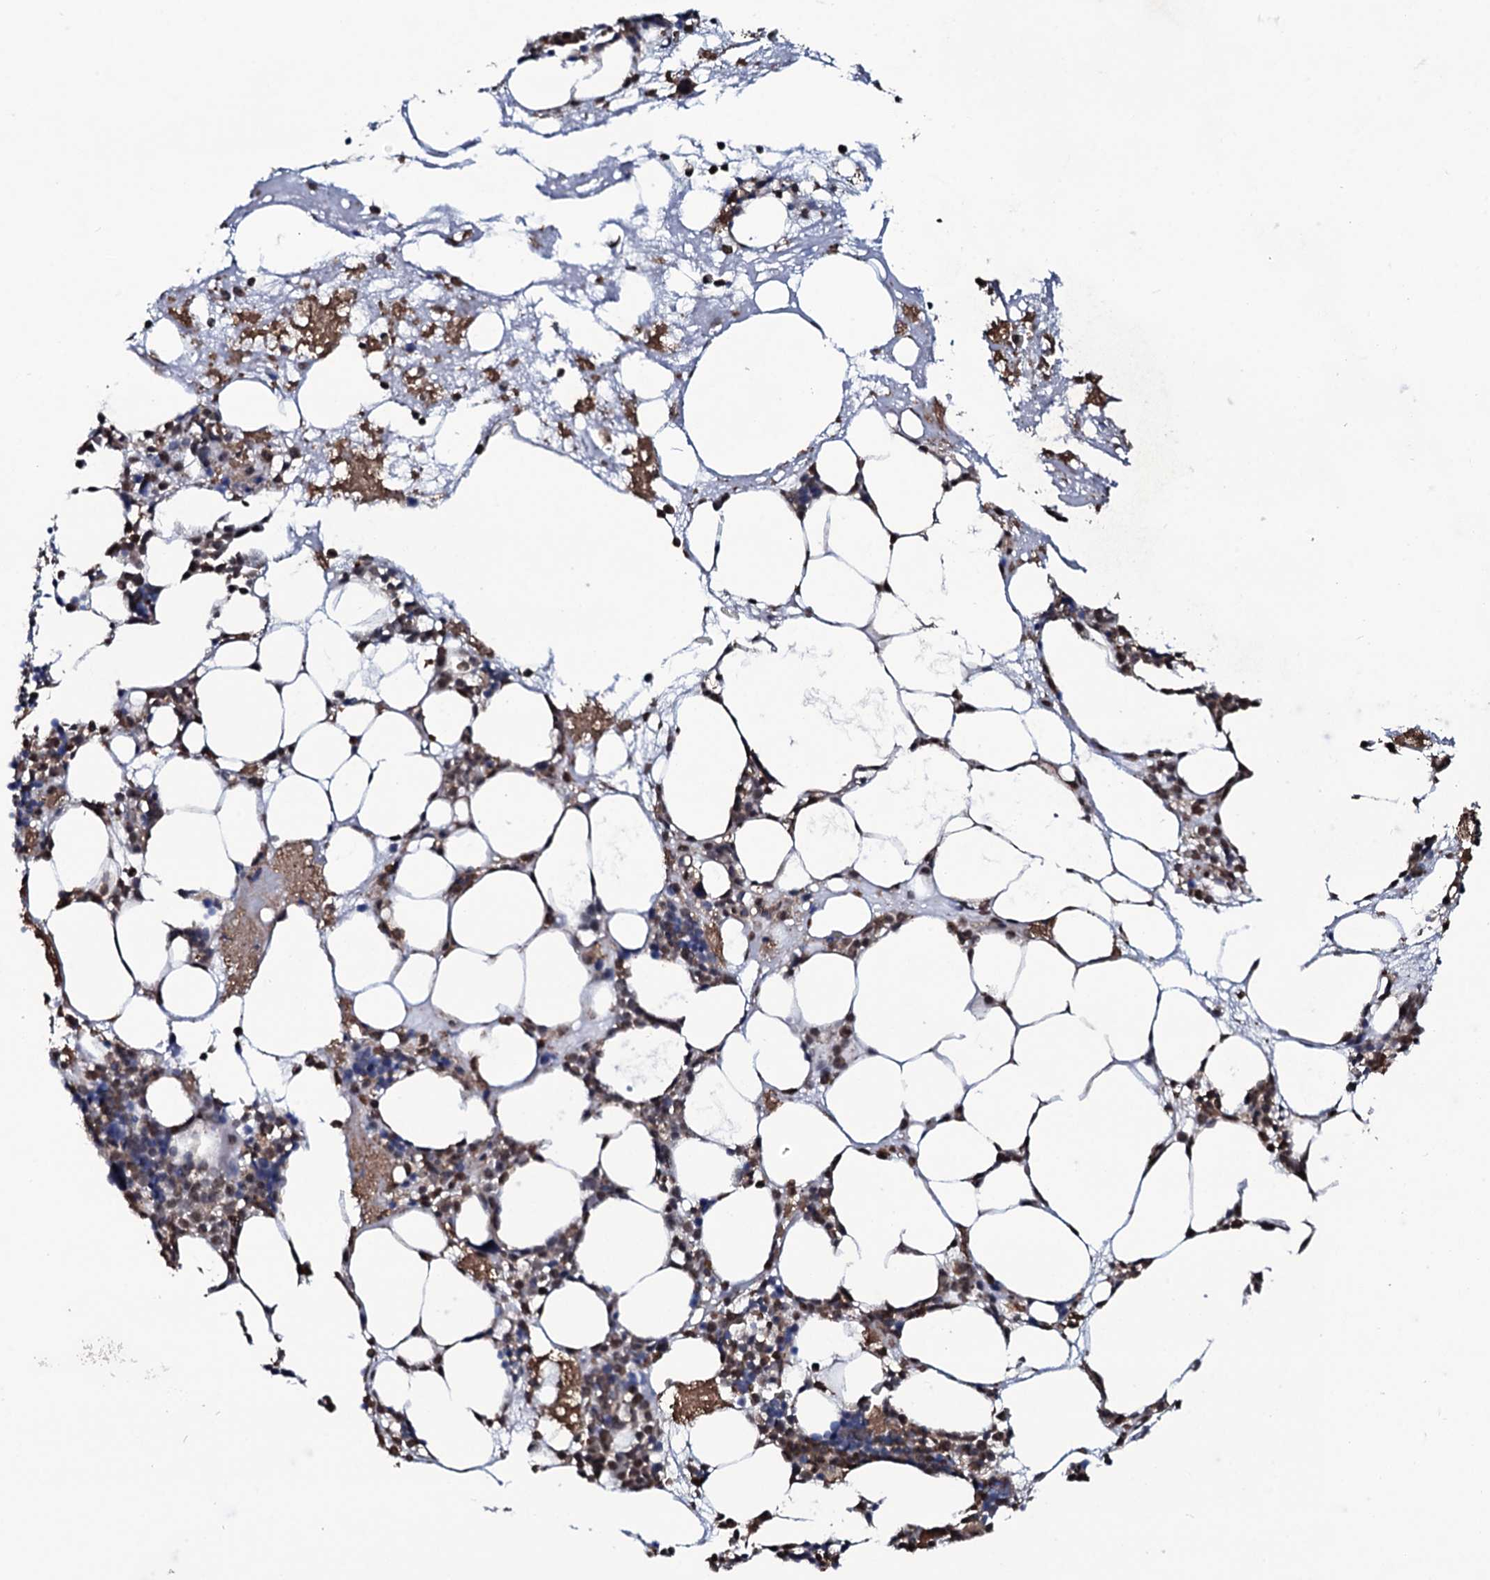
{"staining": {"intensity": "moderate", "quantity": "25%-75%", "location": "nuclear"}, "tissue": "bone marrow", "cell_type": "Hematopoietic cells", "image_type": "normal", "snomed": [{"axis": "morphology", "description": "Normal tissue, NOS"}, {"axis": "topography", "description": "Bone marrow"}], "caption": "Unremarkable bone marrow displays moderate nuclear staining in about 25%-75% of hematopoietic cells, visualized by immunohistochemistry.", "gene": "COG6", "patient": {"sex": "male", "age": 80}}